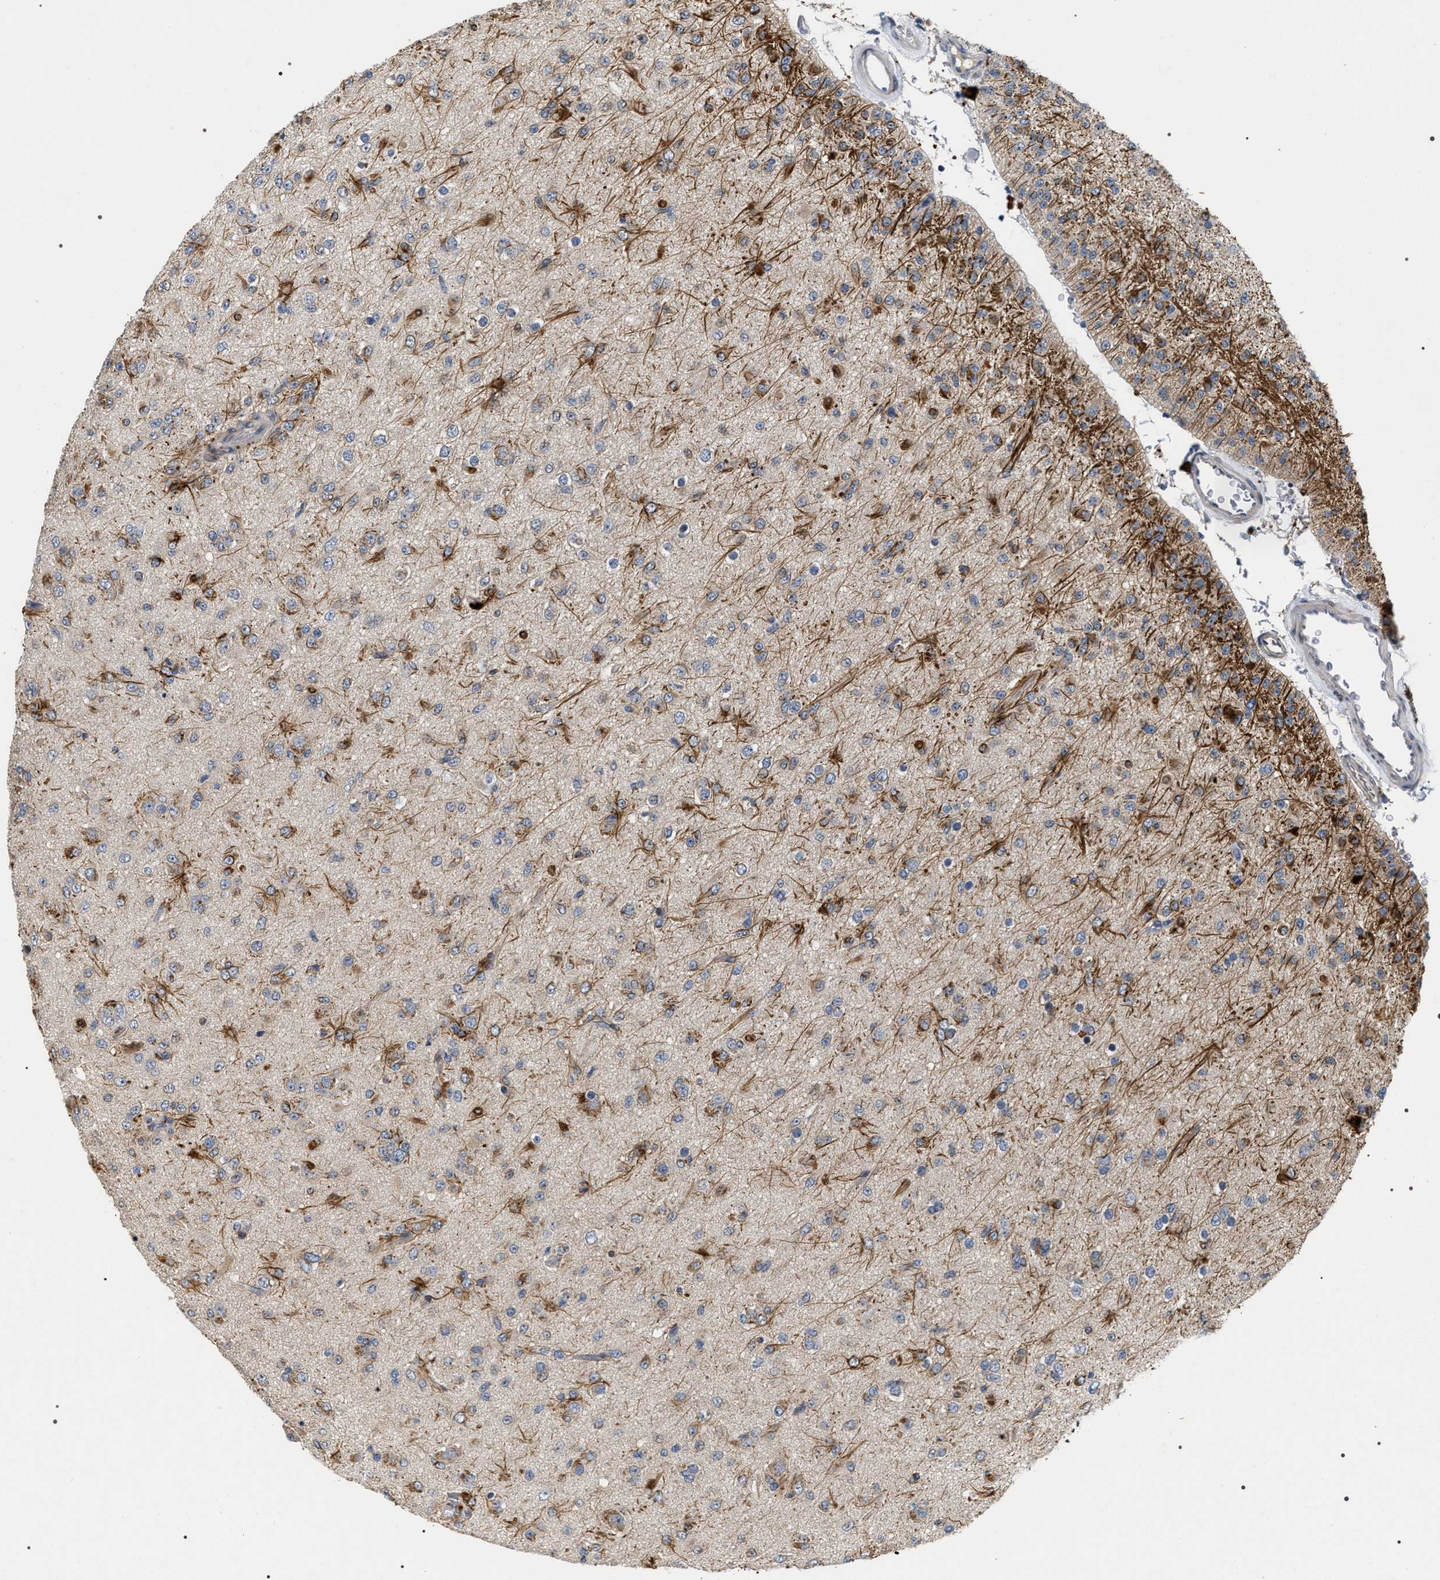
{"staining": {"intensity": "weak", "quantity": "<25%", "location": "cytoplasmic/membranous"}, "tissue": "glioma", "cell_type": "Tumor cells", "image_type": "cancer", "snomed": [{"axis": "morphology", "description": "Glioma, malignant, Low grade"}, {"axis": "topography", "description": "Brain"}], "caption": "This histopathology image is of malignant glioma (low-grade) stained with immunohistochemistry to label a protein in brown with the nuclei are counter-stained blue. There is no positivity in tumor cells.", "gene": "IFT81", "patient": {"sex": "female", "age": 36}}